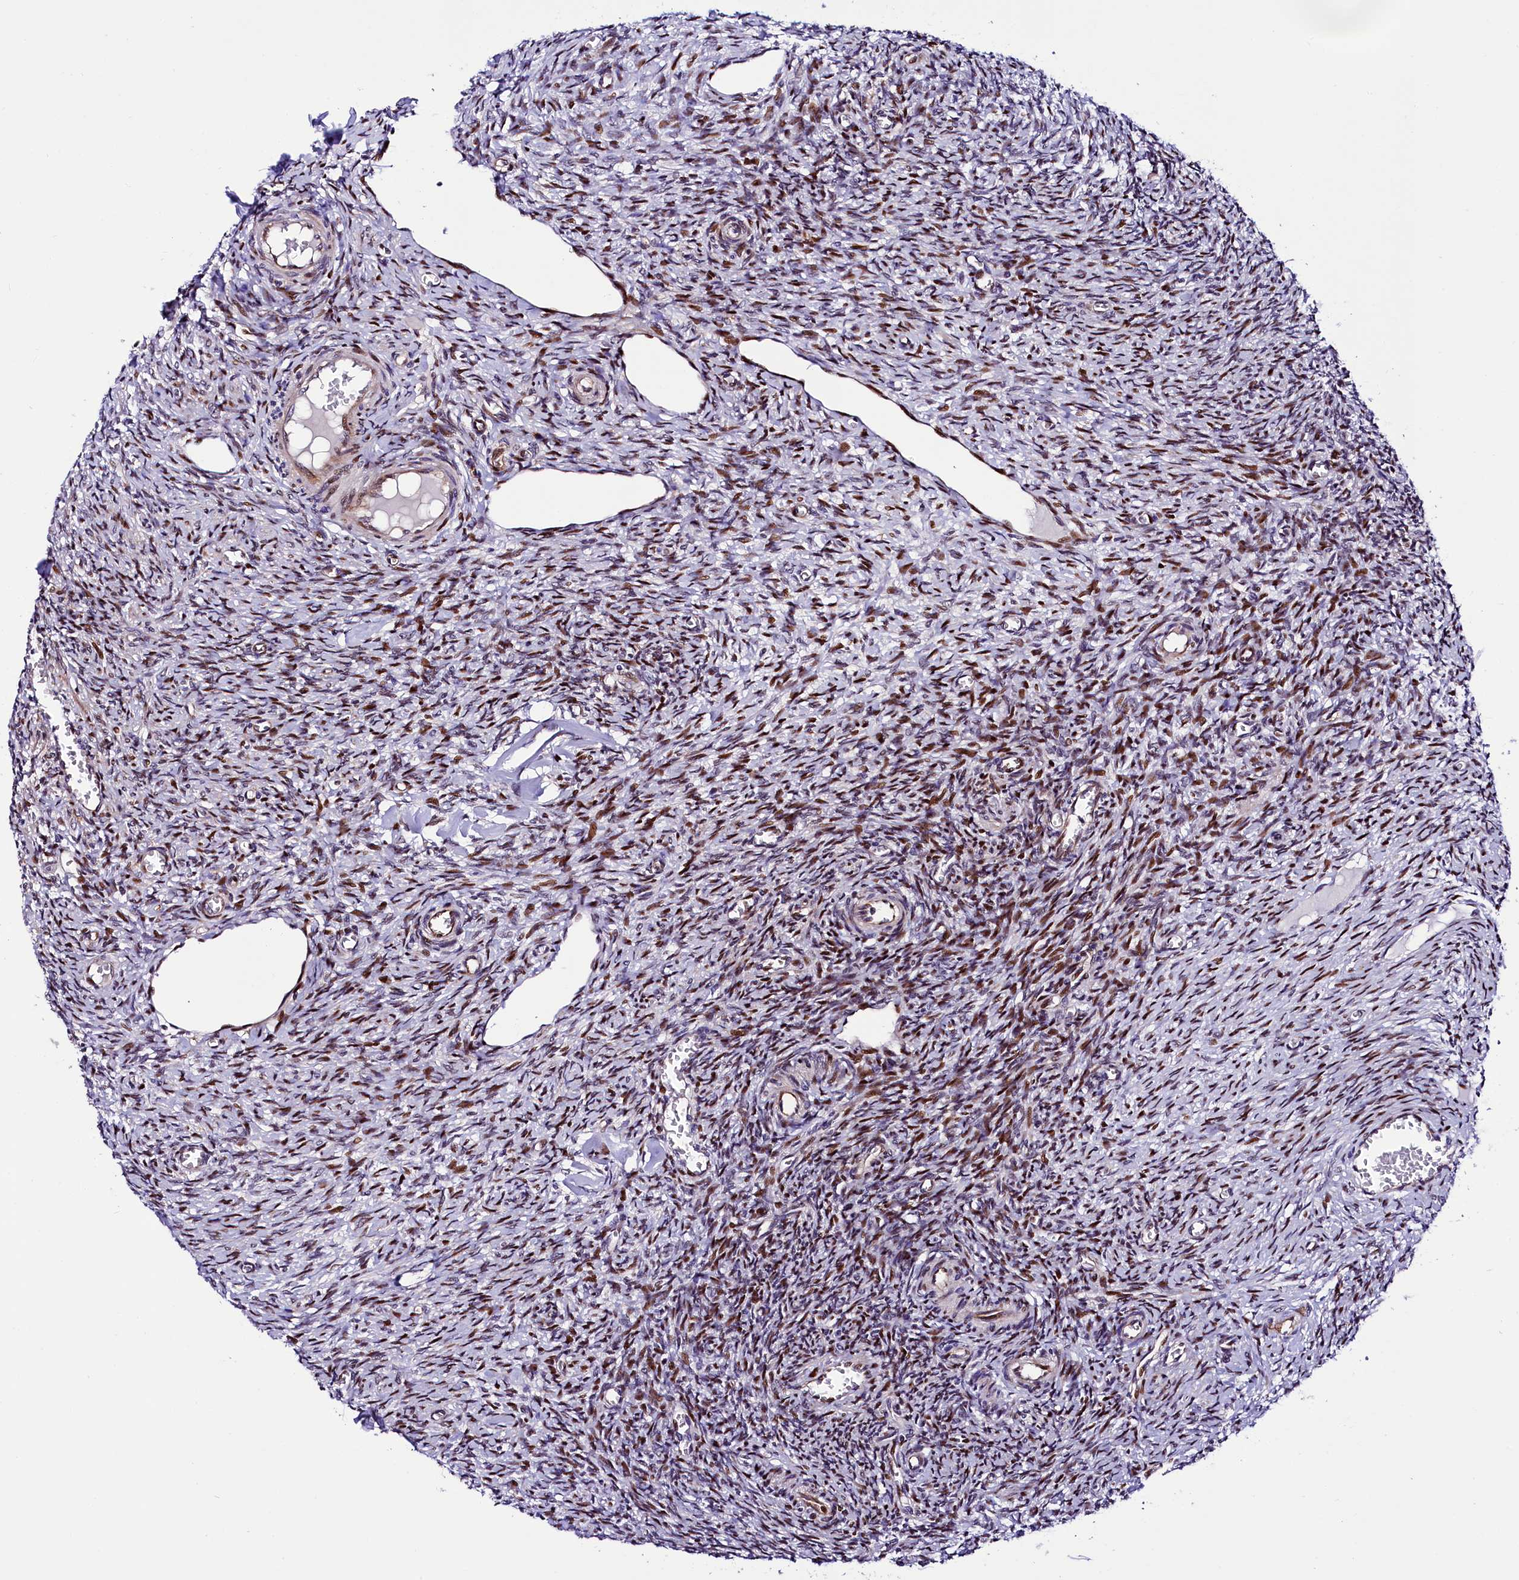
{"staining": {"intensity": "moderate", "quantity": "25%-75%", "location": "nuclear"}, "tissue": "ovary", "cell_type": "Ovarian stroma cells", "image_type": "normal", "snomed": [{"axis": "morphology", "description": "Normal tissue, NOS"}, {"axis": "topography", "description": "Ovary"}], "caption": "The immunohistochemical stain labels moderate nuclear staining in ovarian stroma cells of unremarkable ovary.", "gene": "TRMT112", "patient": {"sex": "female", "age": 27}}